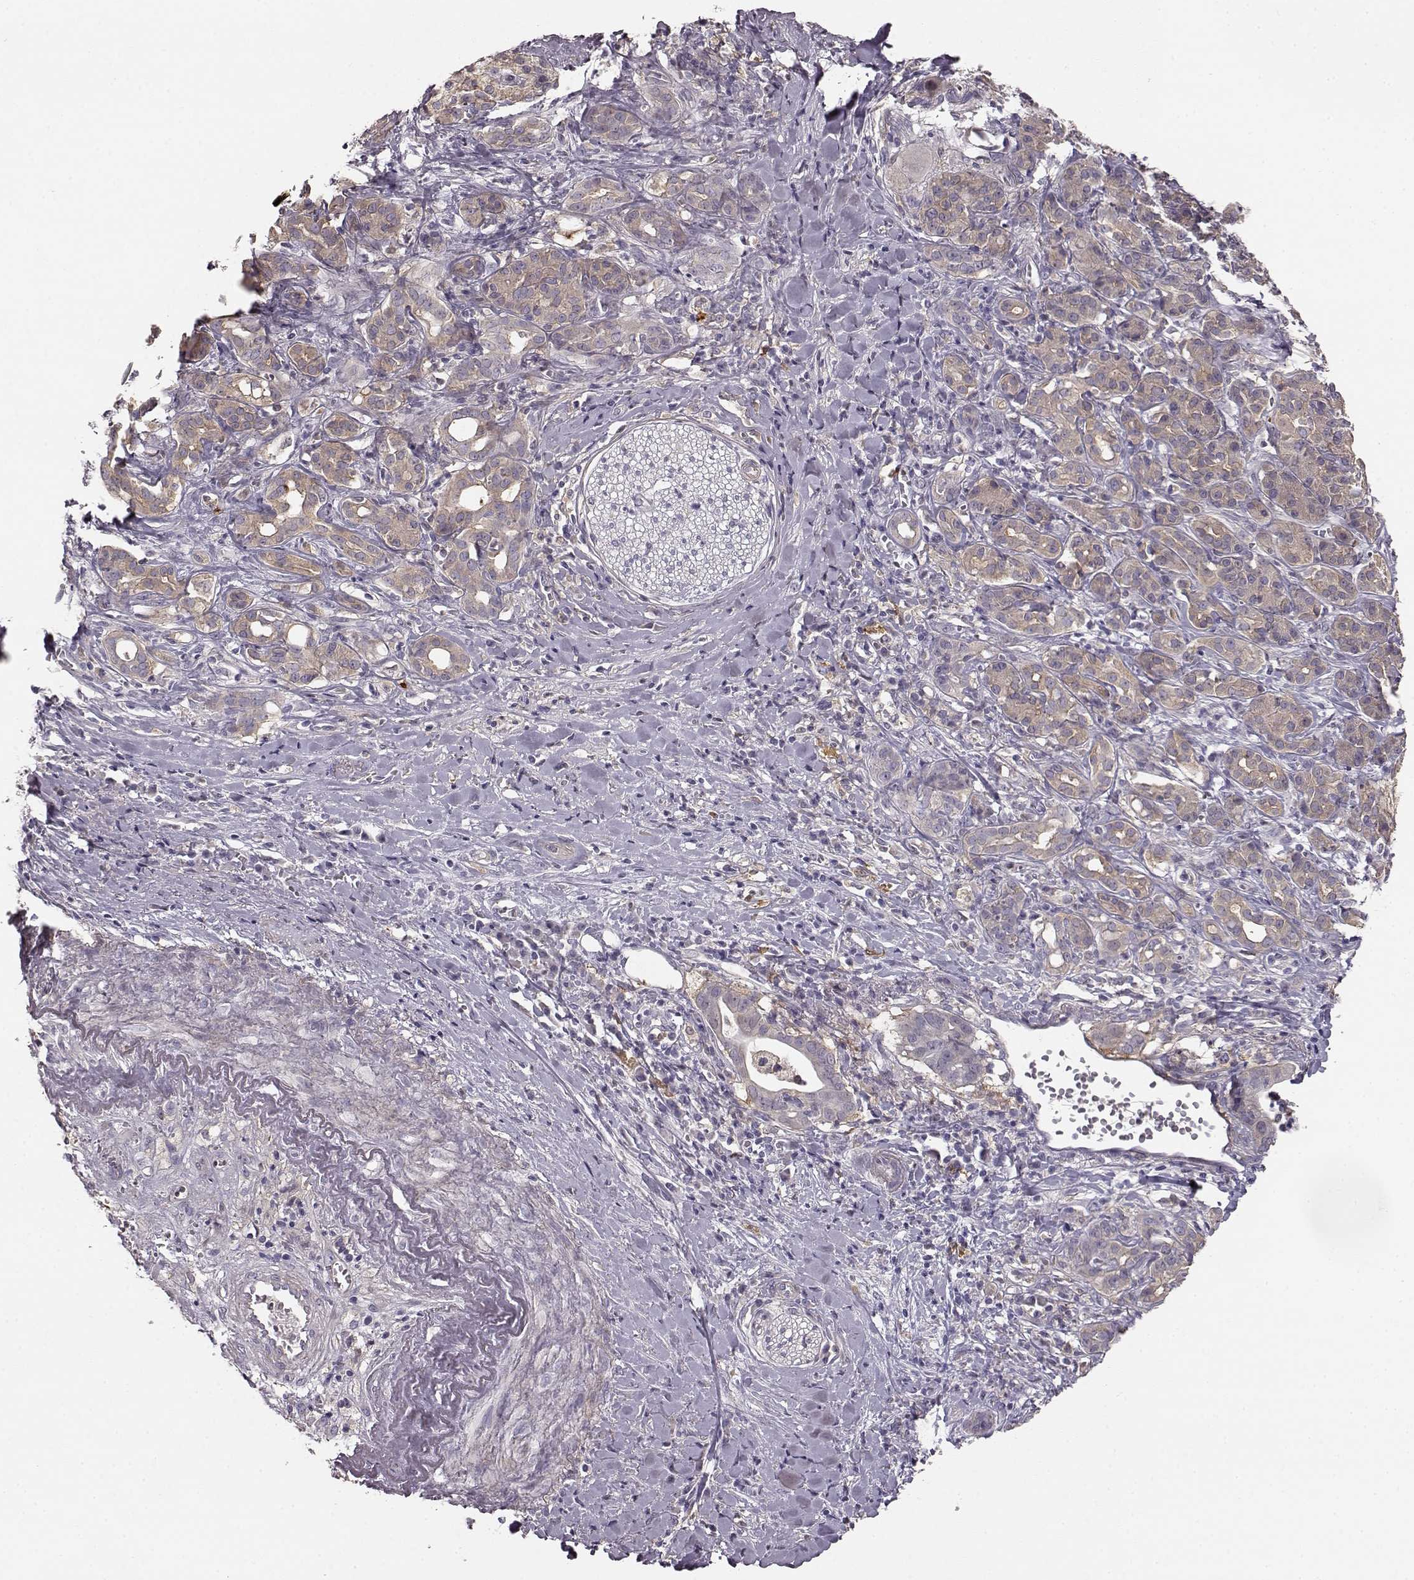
{"staining": {"intensity": "weak", "quantity": ">75%", "location": "cytoplasmic/membranous"}, "tissue": "pancreatic cancer", "cell_type": "Tumor cells", "image_type": "cancer", "snomed": [{"axis": "morphology", "description": "Adenocarcinoma, NOS"}, {"axis": "topography", "description": "Pancreas"}], "caption": "An image of adenocarcinoma (pancreatic) stained for a protein reveals weak cytoplasmic/membranous brown staining in tumor cells.", "gene": "GPR50", "patient": {"sex": "male", "age": 61}}